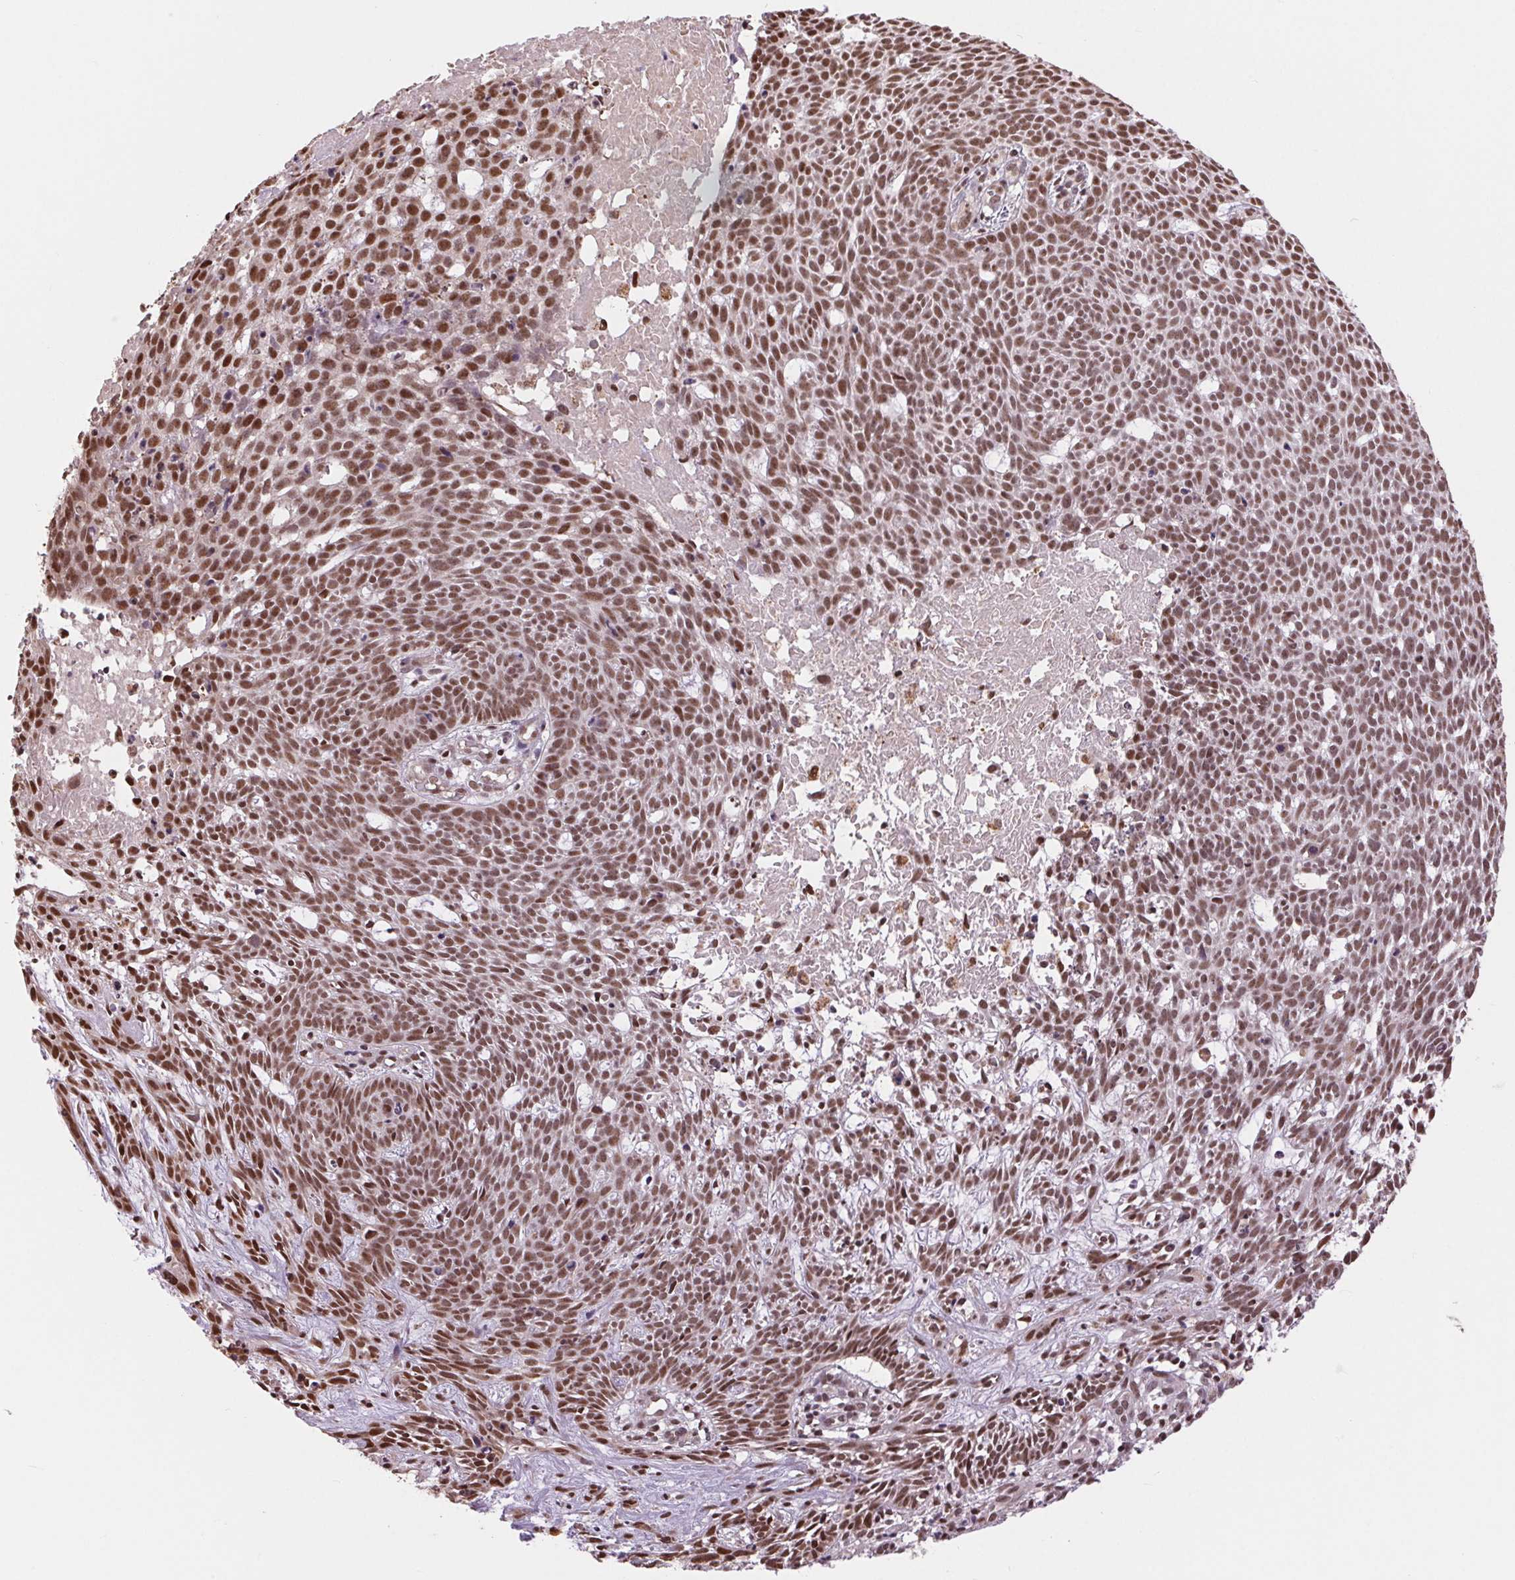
{"staining": {"intensity": "moderate", "quantity": ">75%", "location": "nuclear"}, "tissue": "skin cancer", "cell_type": "Tumor cells", "image_type": "cancer", "snomed": [{"axis": "morphology", "description": "Basal cell carcinoma"}, {"axis": "topography", "description": "Skin"}], "caption": "Immunohistochemical staining of skin basal cell carcinoma displays medium levels of moderate nuclear positivity in about >75% of tumor cells. (Brightfield microscopy of DAB IHC at high magnification).", "gene": "RAD23A", "patient": {"sex": "male", "age": 59}}